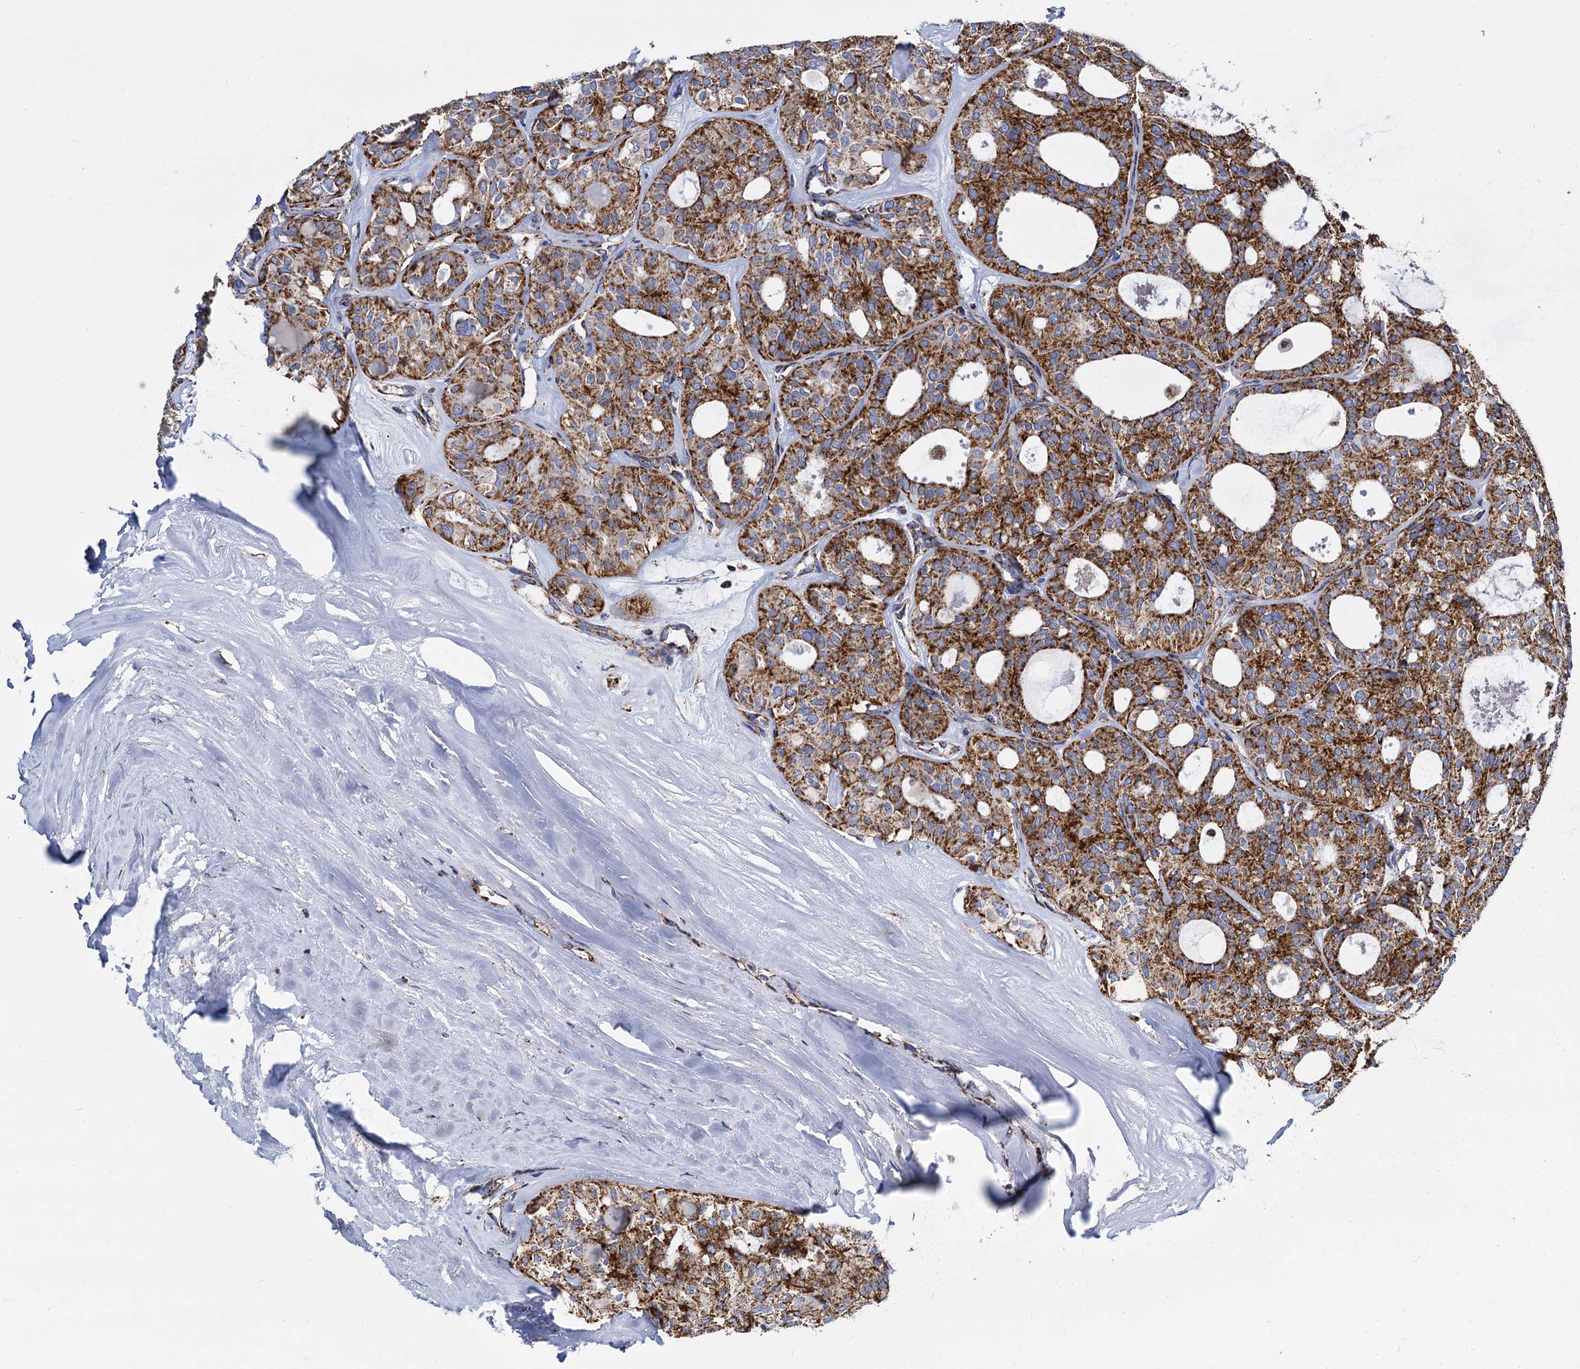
{"staining": {"intensity": "strong", "quantity": ">75%", "location": "cytoplasmic/membranous"}, "tissue": "thyroid cancer", "cell_type": "Tumor cells", "image_type": "cancer", "snomed": [{"axis": "morphology", "description": "Follicular adenoma carcinoma, NOS"}, {"axis": "topography", "description": "Thyroid gland"}], "caption": "Protein expression analysis of human follicular adenoma carcinoma (thyroid) reveals strong cytoplasmic/membranous staining in approximately >75% of tumor cells.", "gene": "TIMM10", "patient": {"sex": "male", "age": 75}}